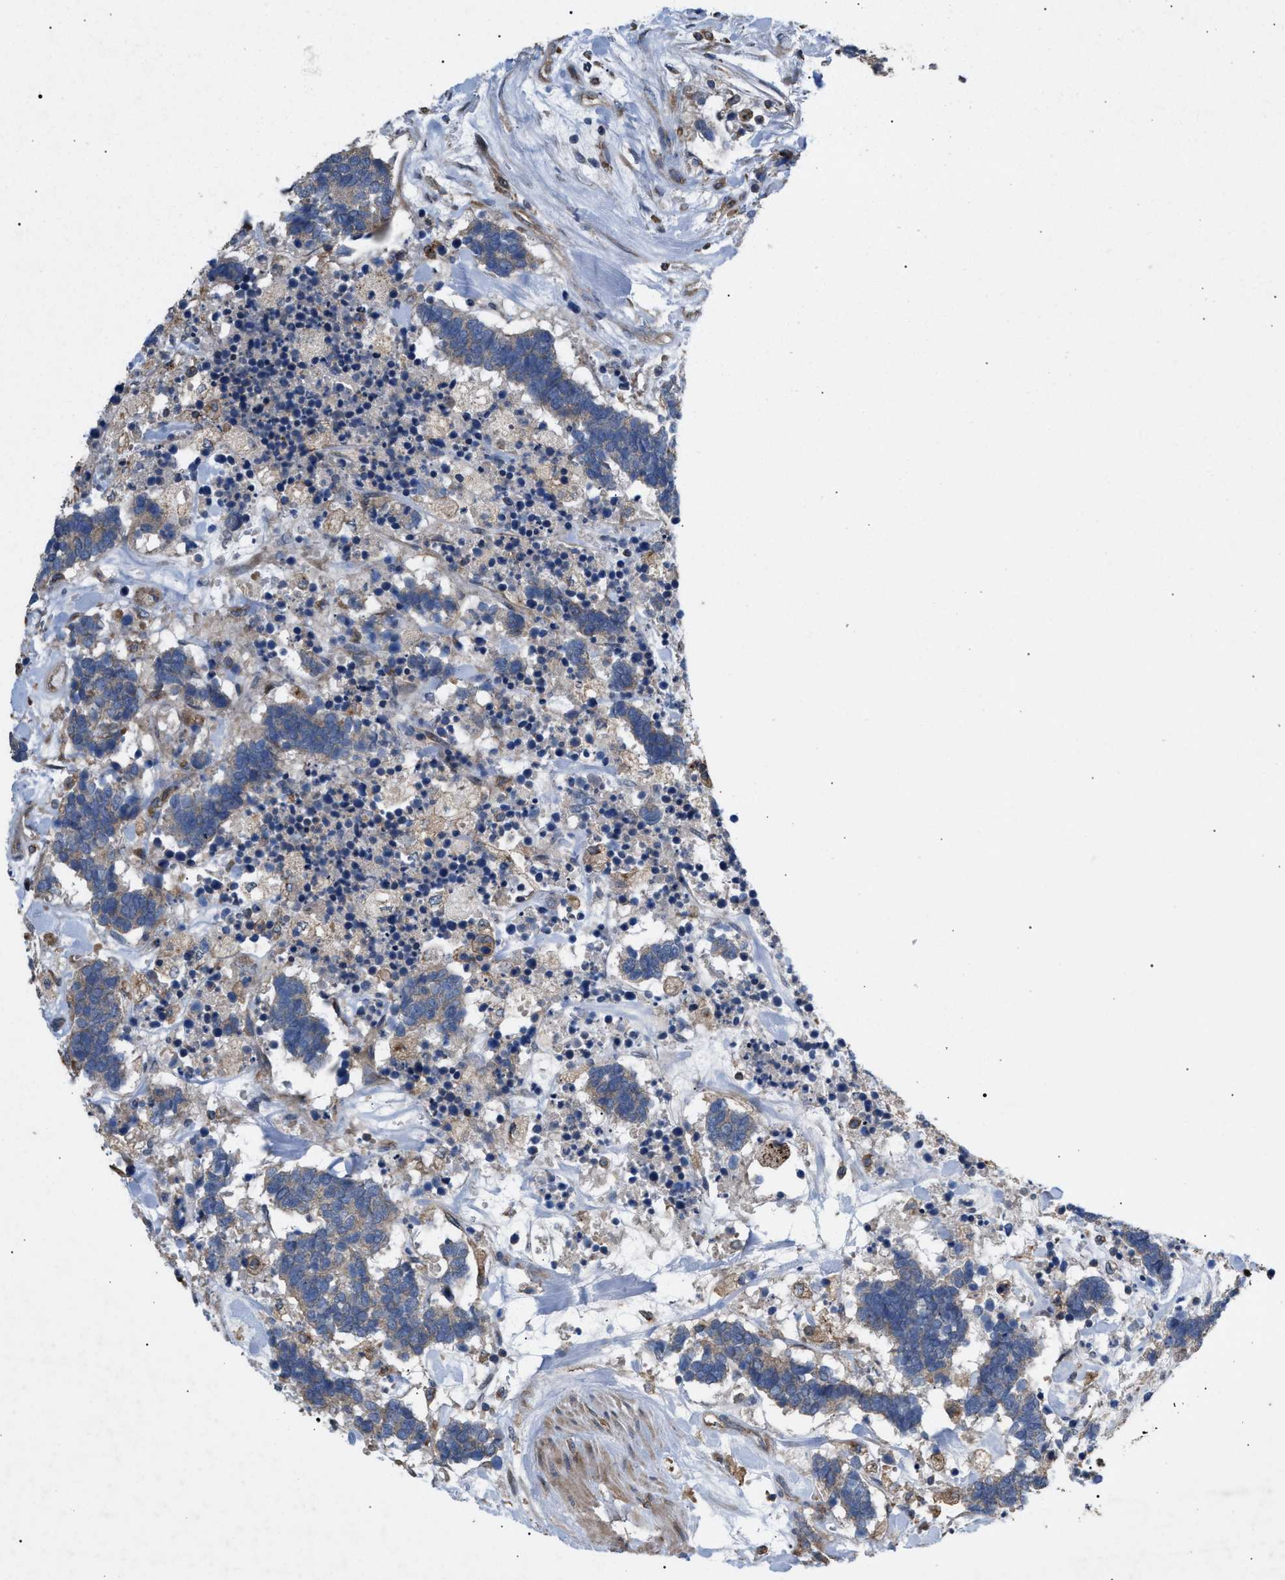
{"staining": {"intensity": "weak", "quantity": "<25%", "location": "cytoplasmic/membranous"}, "tissue": "carcinoid", "cell_type": "Tumor cells", "image_type": "cancer", "snomed": [{"axis": "morphology", "description": "Carcinoma, NOS"}, {"axis": "morphology", "description": "Carcinoid, malignant, NOS"}, {"axis": "topography", "description": "Urinary bladder"}], "caption": "High power microscopy micrograph of an immunohistochemistry image of carcinoma, revealing no significant staining in tumor cells.", "gene": "GCC1", "patient": {"sex": "male", "age": 57}}